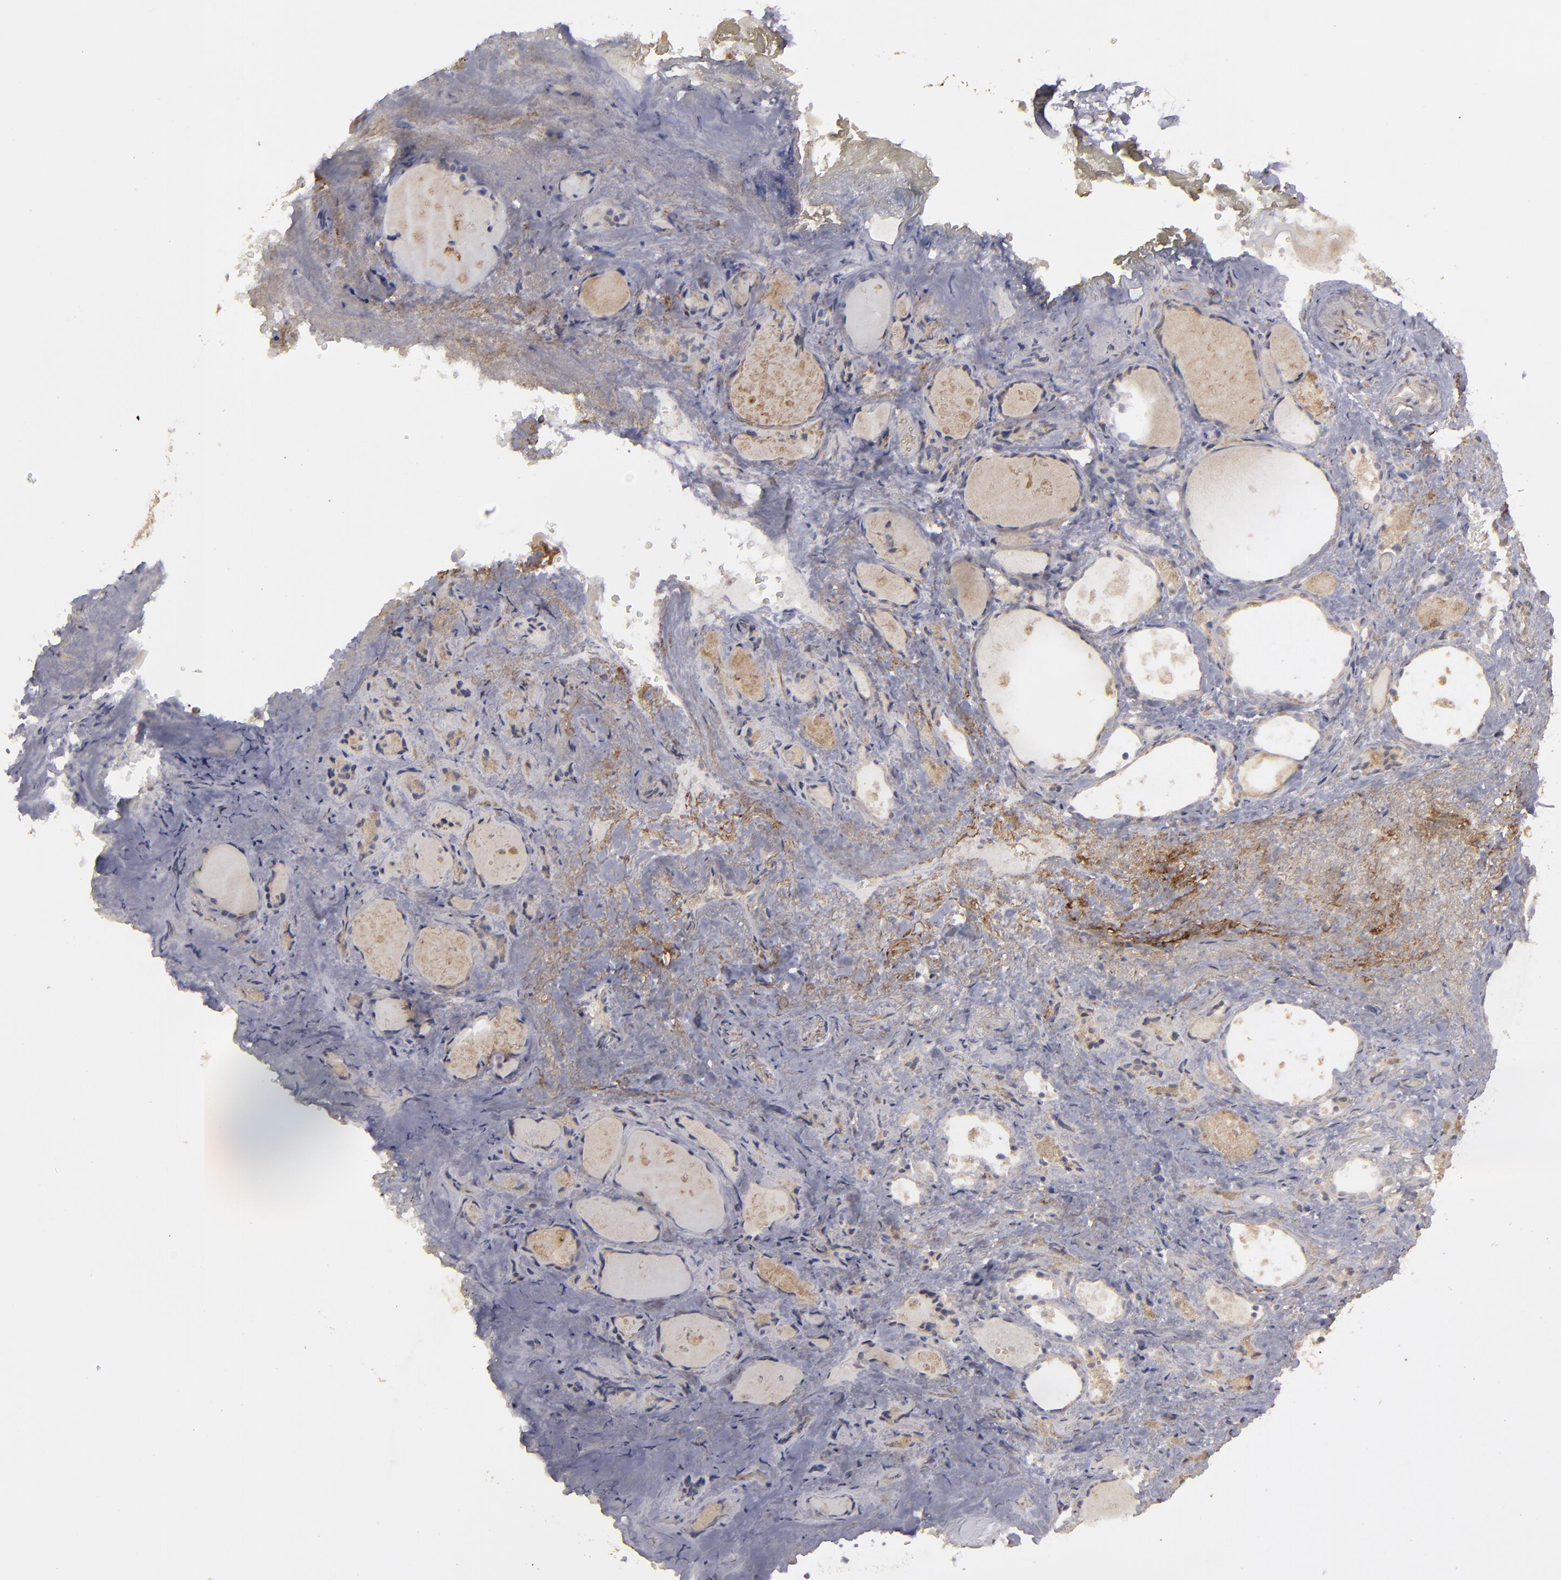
{"staining": {"intensity": "weak", "quantity": ">75%", "location": "cytoplasmic/membranous"}, "tissue": "thyroid gland", "cell_type": "Glandular cells", "image_type": "normal", "snomed": [{"axis": "morphology", "description": "Normal tissue, NOS"}, {"axis": "topography", "description": "Thyroid gland"}], "caption": "A brown stain highlights weak cytoplasmic/membranous positivity of a protein in glandular cells of benign human thyroid gland.", "gene": "CD55", "patient": {"sex": "female", "age": 75}}